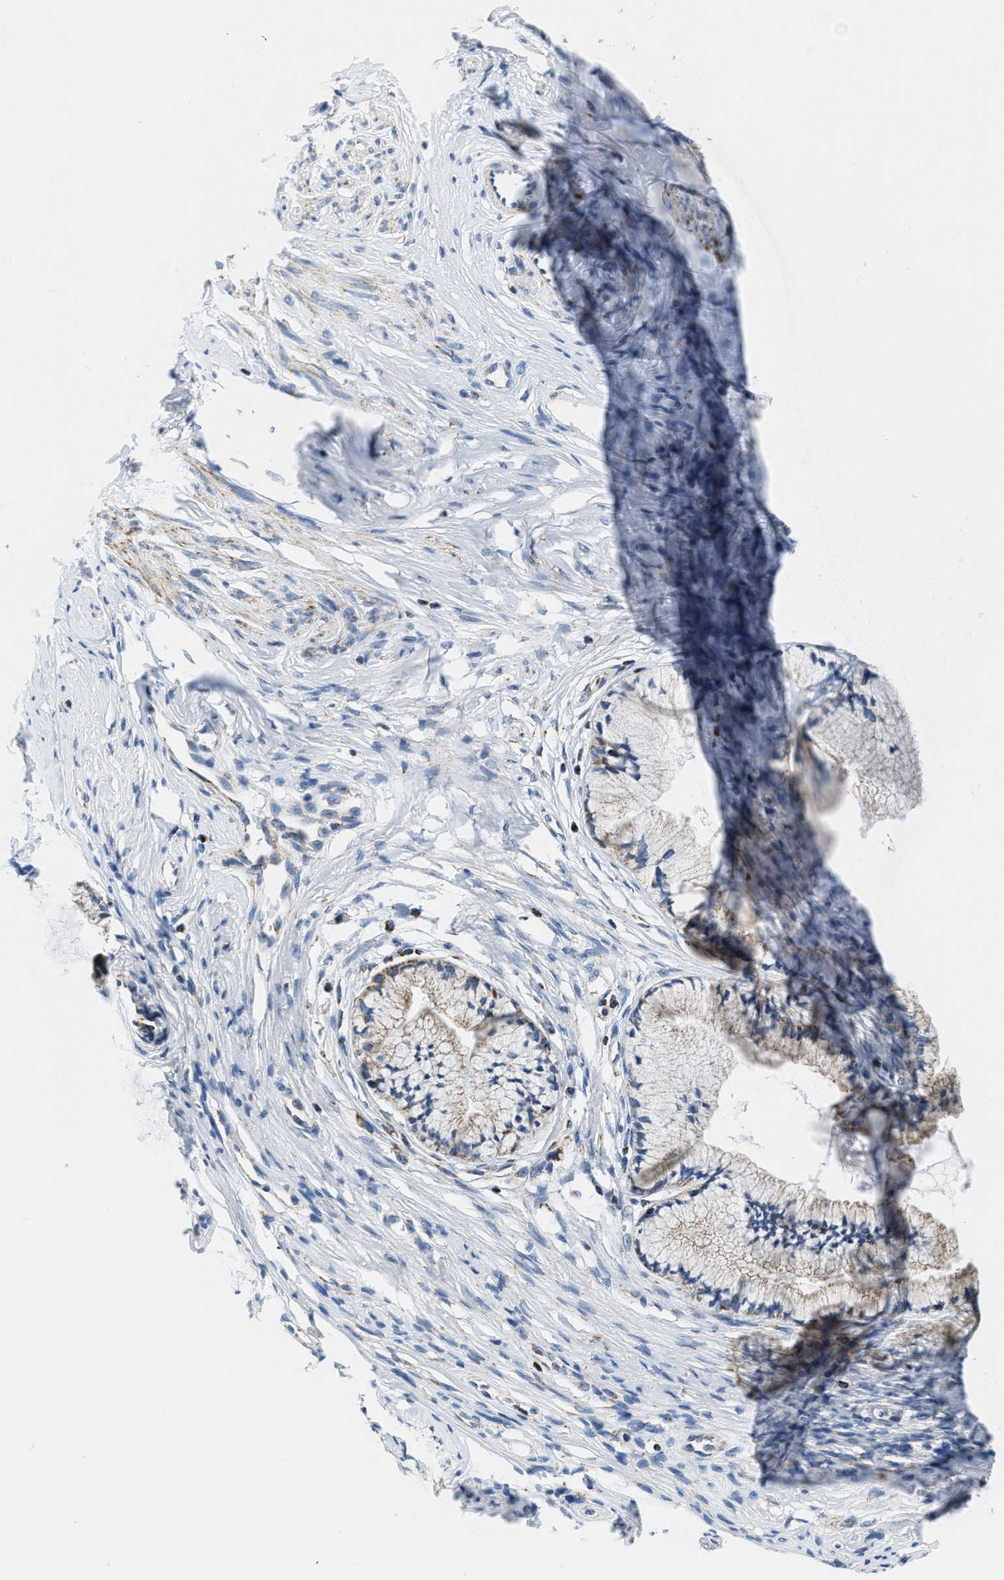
{"staining": {"intensity": "weak", "quantity": "25%-75%", "location": "cytoplasmic/membranous"}, "tissue": "cervix", "cell_type": "Glandular cells", "image_type": "normal", "snomed": [{"axis": "morphology", "description": "Normal tissue, NOS"}, {"axis": "topography", "description": "Cervix"}], "caption": "High-power microscopy captured an IHC histopathology image of benign cervix, revealing weak cytoplasmic/membranous expression in approximately 25%-75% of glandular cells.", "gene": "SFXN1", "patient": {"sex": "female", "age": 77}}